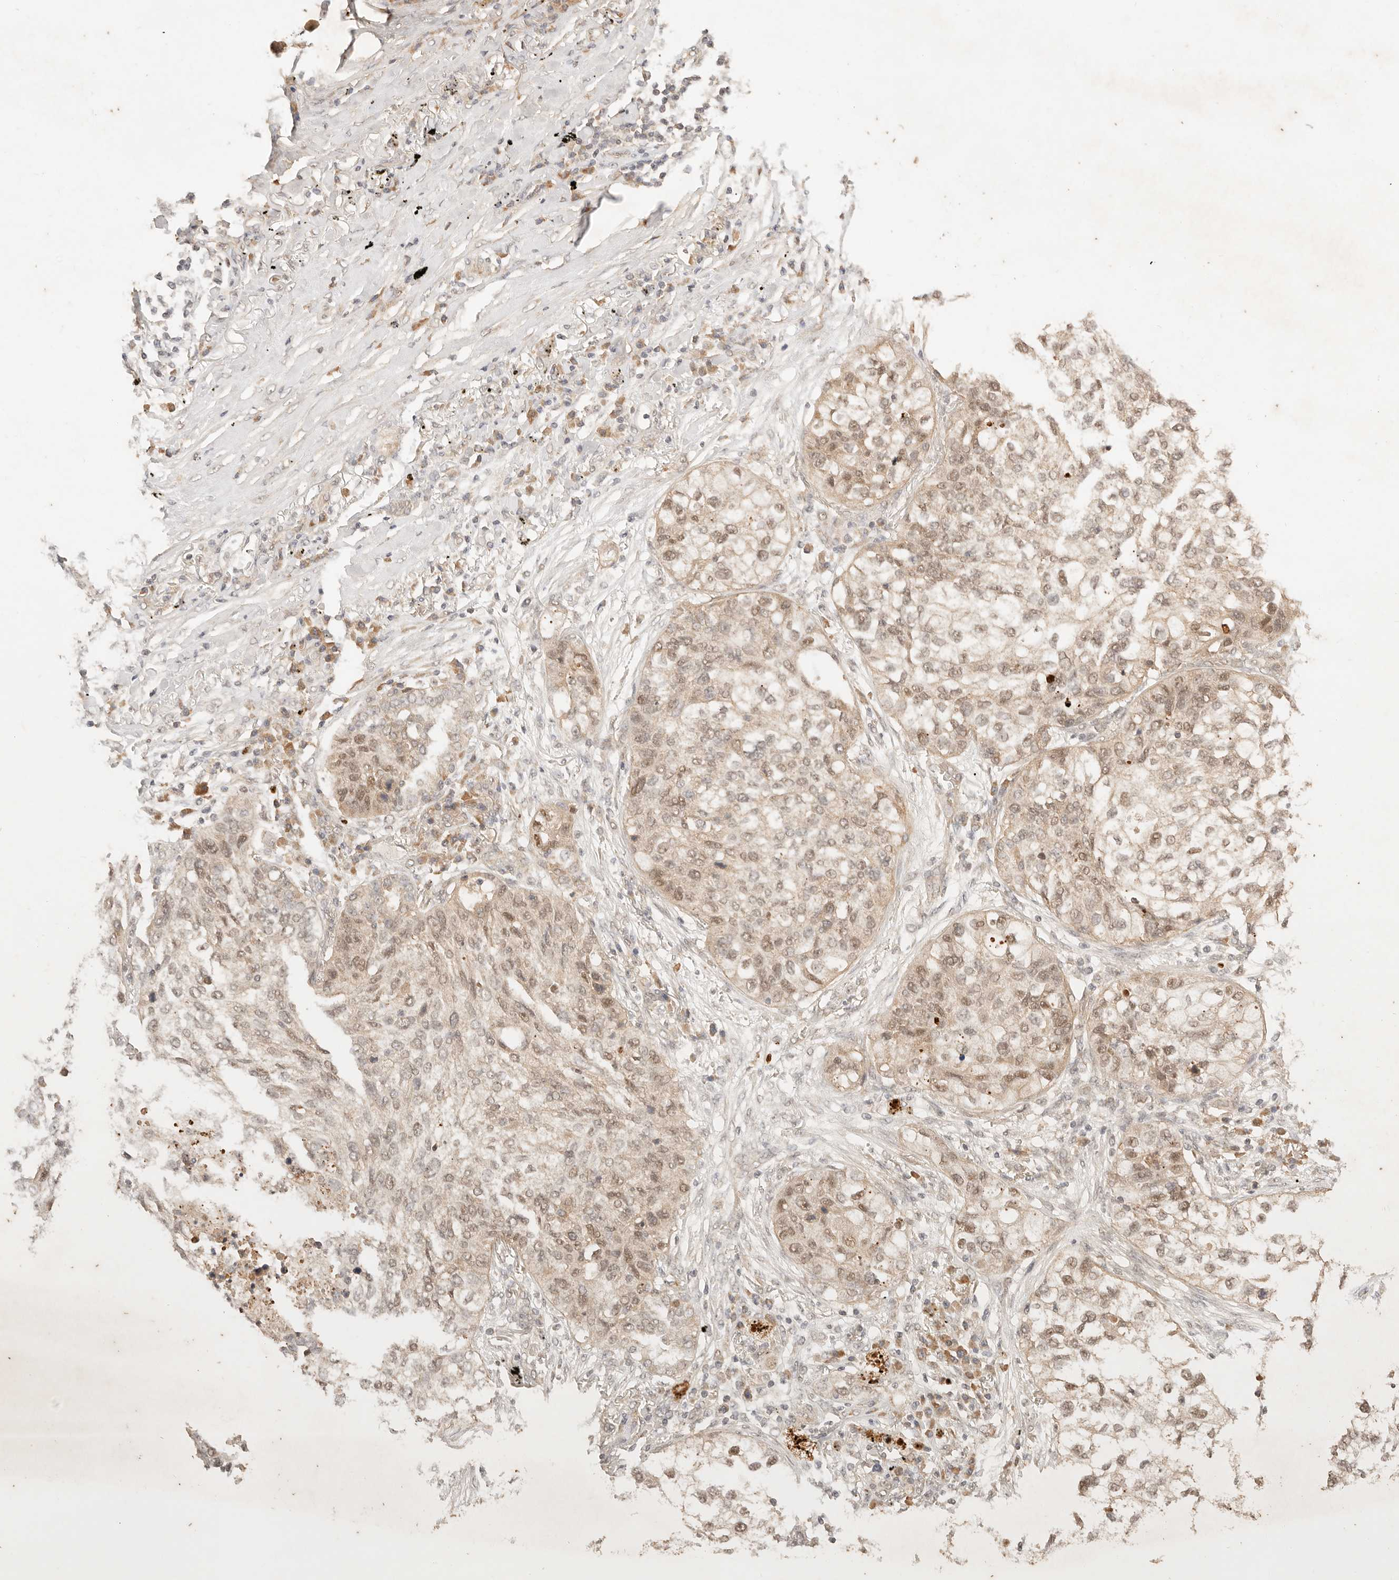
{"staining": {"intensity": "moderate", "quantity": ">75%", "location": "cytoplasmic/membranous,nuclear"}, "tissue": "lung cancer", "cell_type": "Tumor cells", "image_type": "cancer", "snomed": [{"axis": "morphology", "description": "Squamous cell carcinoma, NOS"}, {"axis": "topography", "description": "Lung"}], "caption": "This photomicrograph reveals immunohistochemistry (IHC) staining of lung cancer (squamous cell carcinoma), with medium moderate cytoplasmic/membranous and nuclear expression in approximately >75% of tumor cells.", "gene": "TRIM11", "patient": {"sex": "female", "age": 63}}